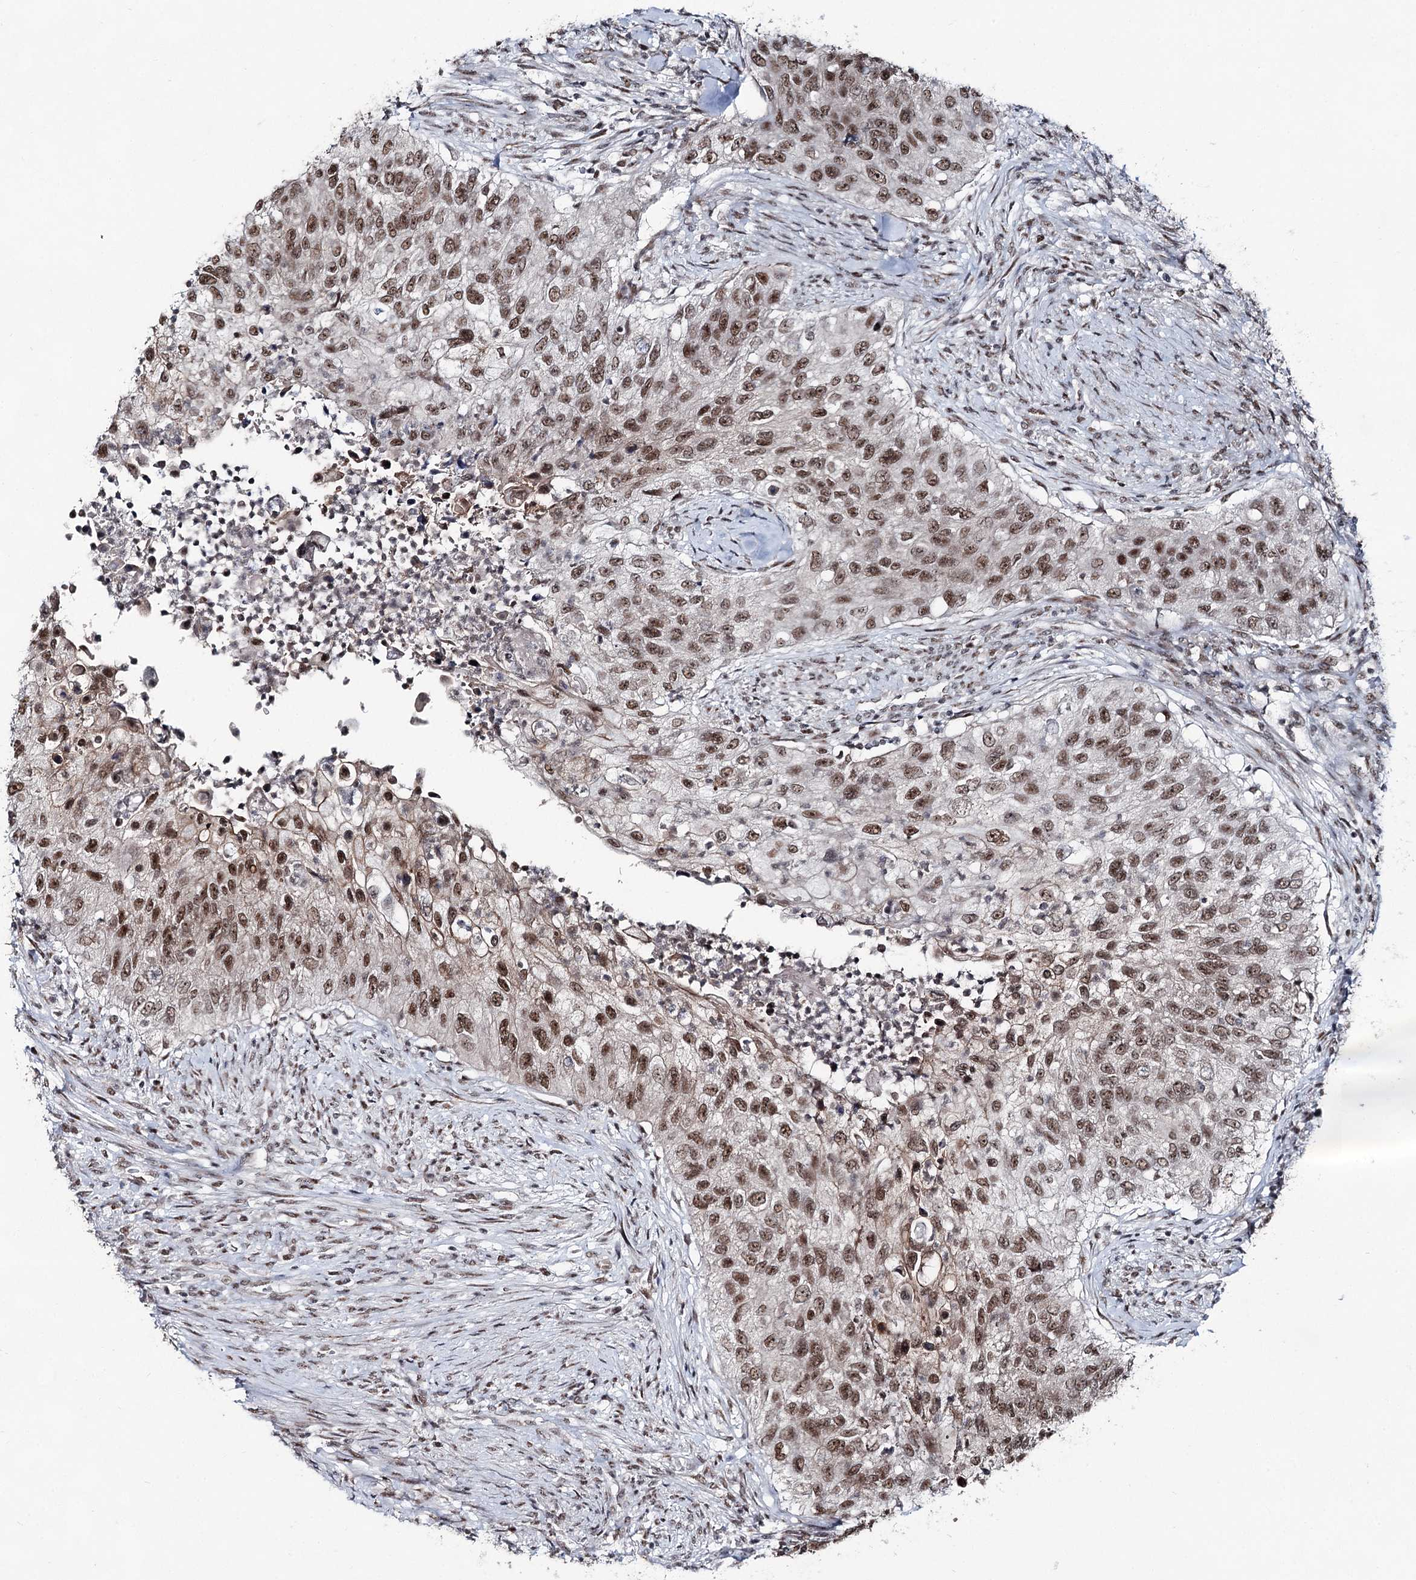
{"staining": {"intensity": "moderate", "quantity": ">75%", "location": "nuclear"}, "tissue": "urothelial cancer", "cell_type": "Tumor cells", "image_type": "cancer", "snomed": [{"axis": "morphology", "description": "Urothelial carcinoma, High grade"}, {"axis": "topography", "description": "Urinary bladder"}], "caption": "An IHC micrograph of neoplastic tissue is shown. Protein staining in brown highlights moderate nuclear positivity in urothelial cancer within tumor cells. Immunohistochemistry (ihc) stains the protein in brown and the nuclei are stained blue.", "gene": "ZCCHC8", "patient": {"sex": "female", "age": 60}}